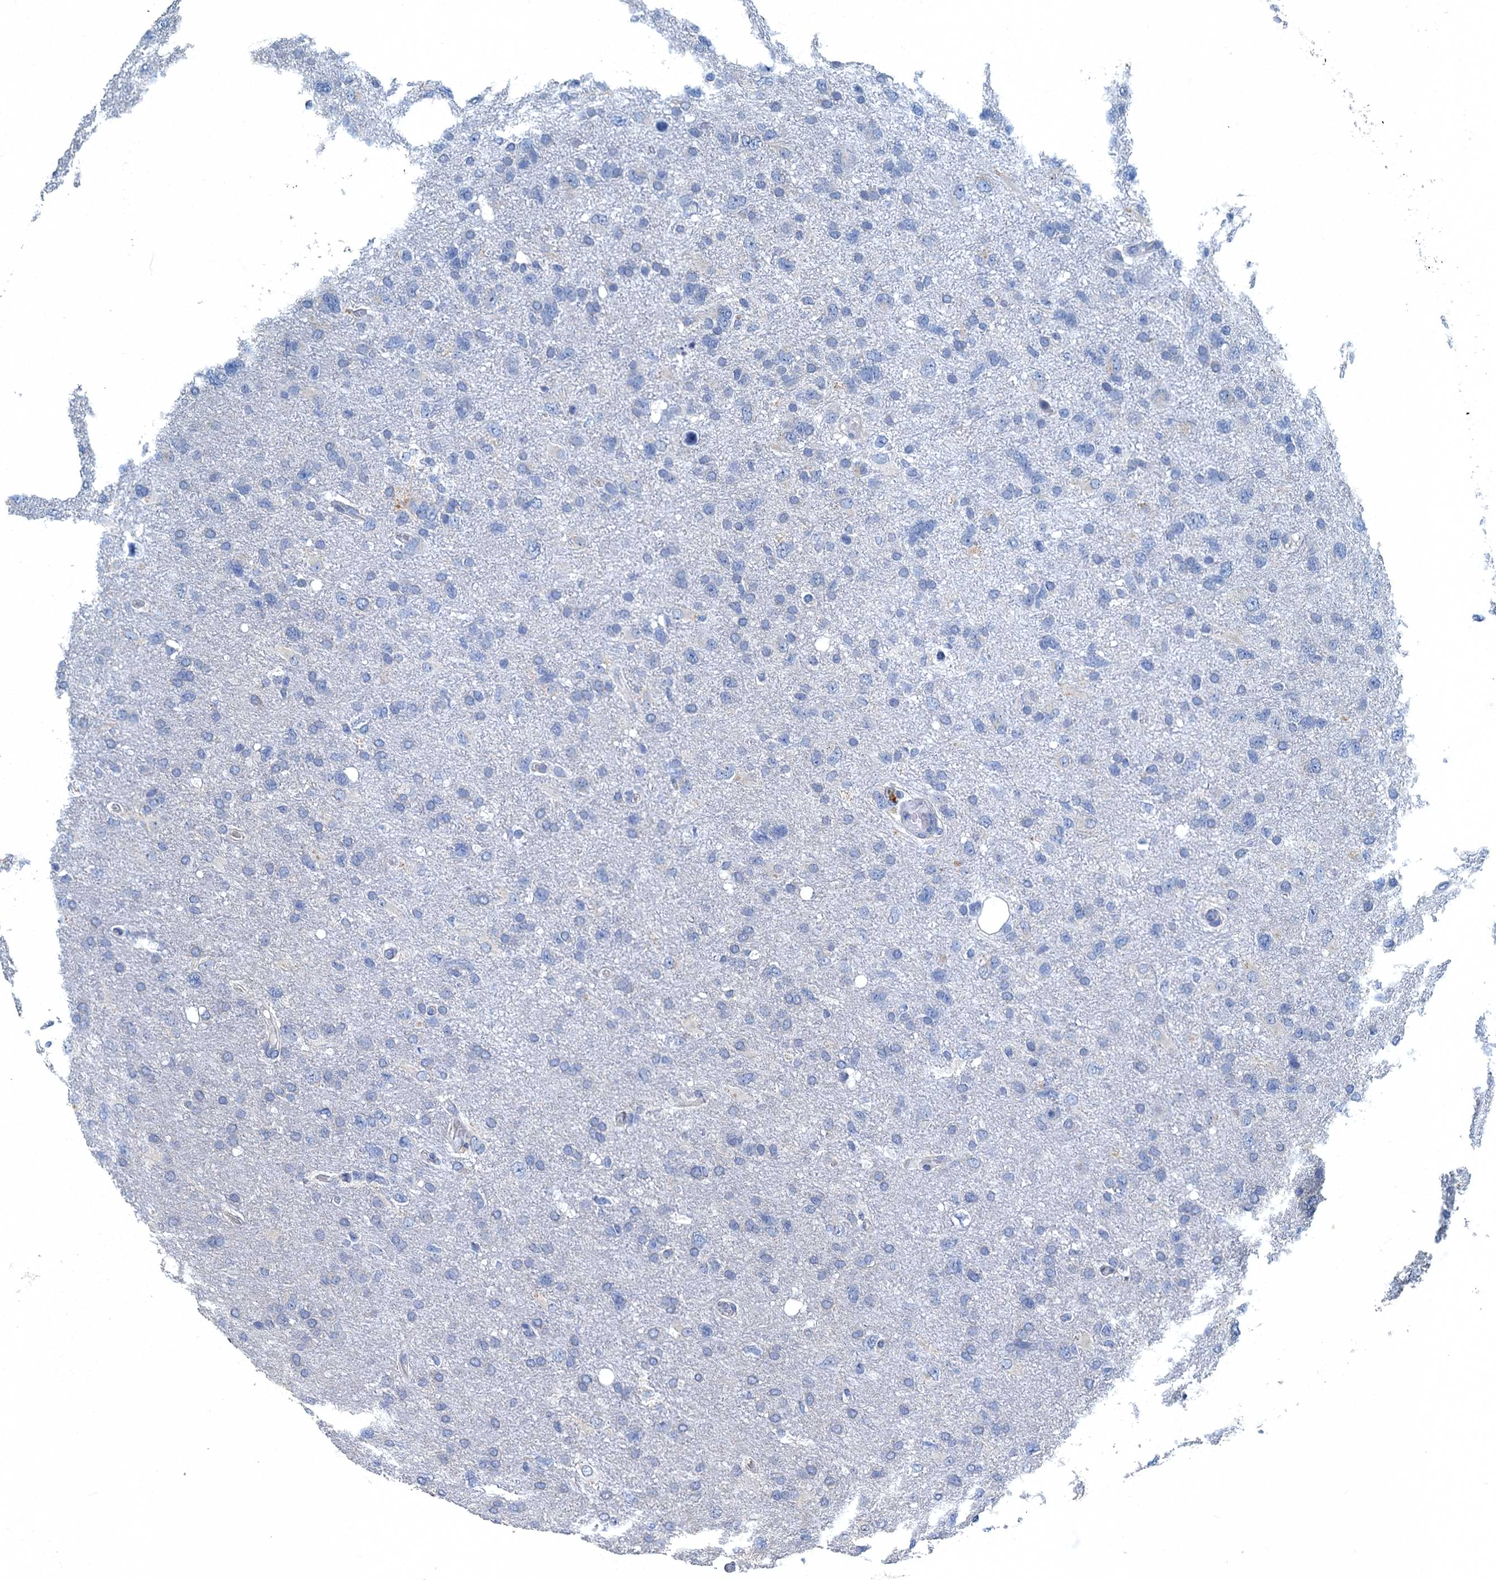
{"staining": {"intensity": "negative", "quantity": "none", "location": "none"}, "tissue": "glioma", "cell_type": "Tumor cells", "image_type": "cancer", "snomed": [{"axis": "morphology", "description": "Glioma, malignant, High grade"}, {"axis": "topography", "description": "Brain"}], "caption": "This is a histopathology image of IHC staining of glioma, which shows no expression in tumor cells.", "gene": "GADL1", "patient": {"sex": "male", "age": 61}}